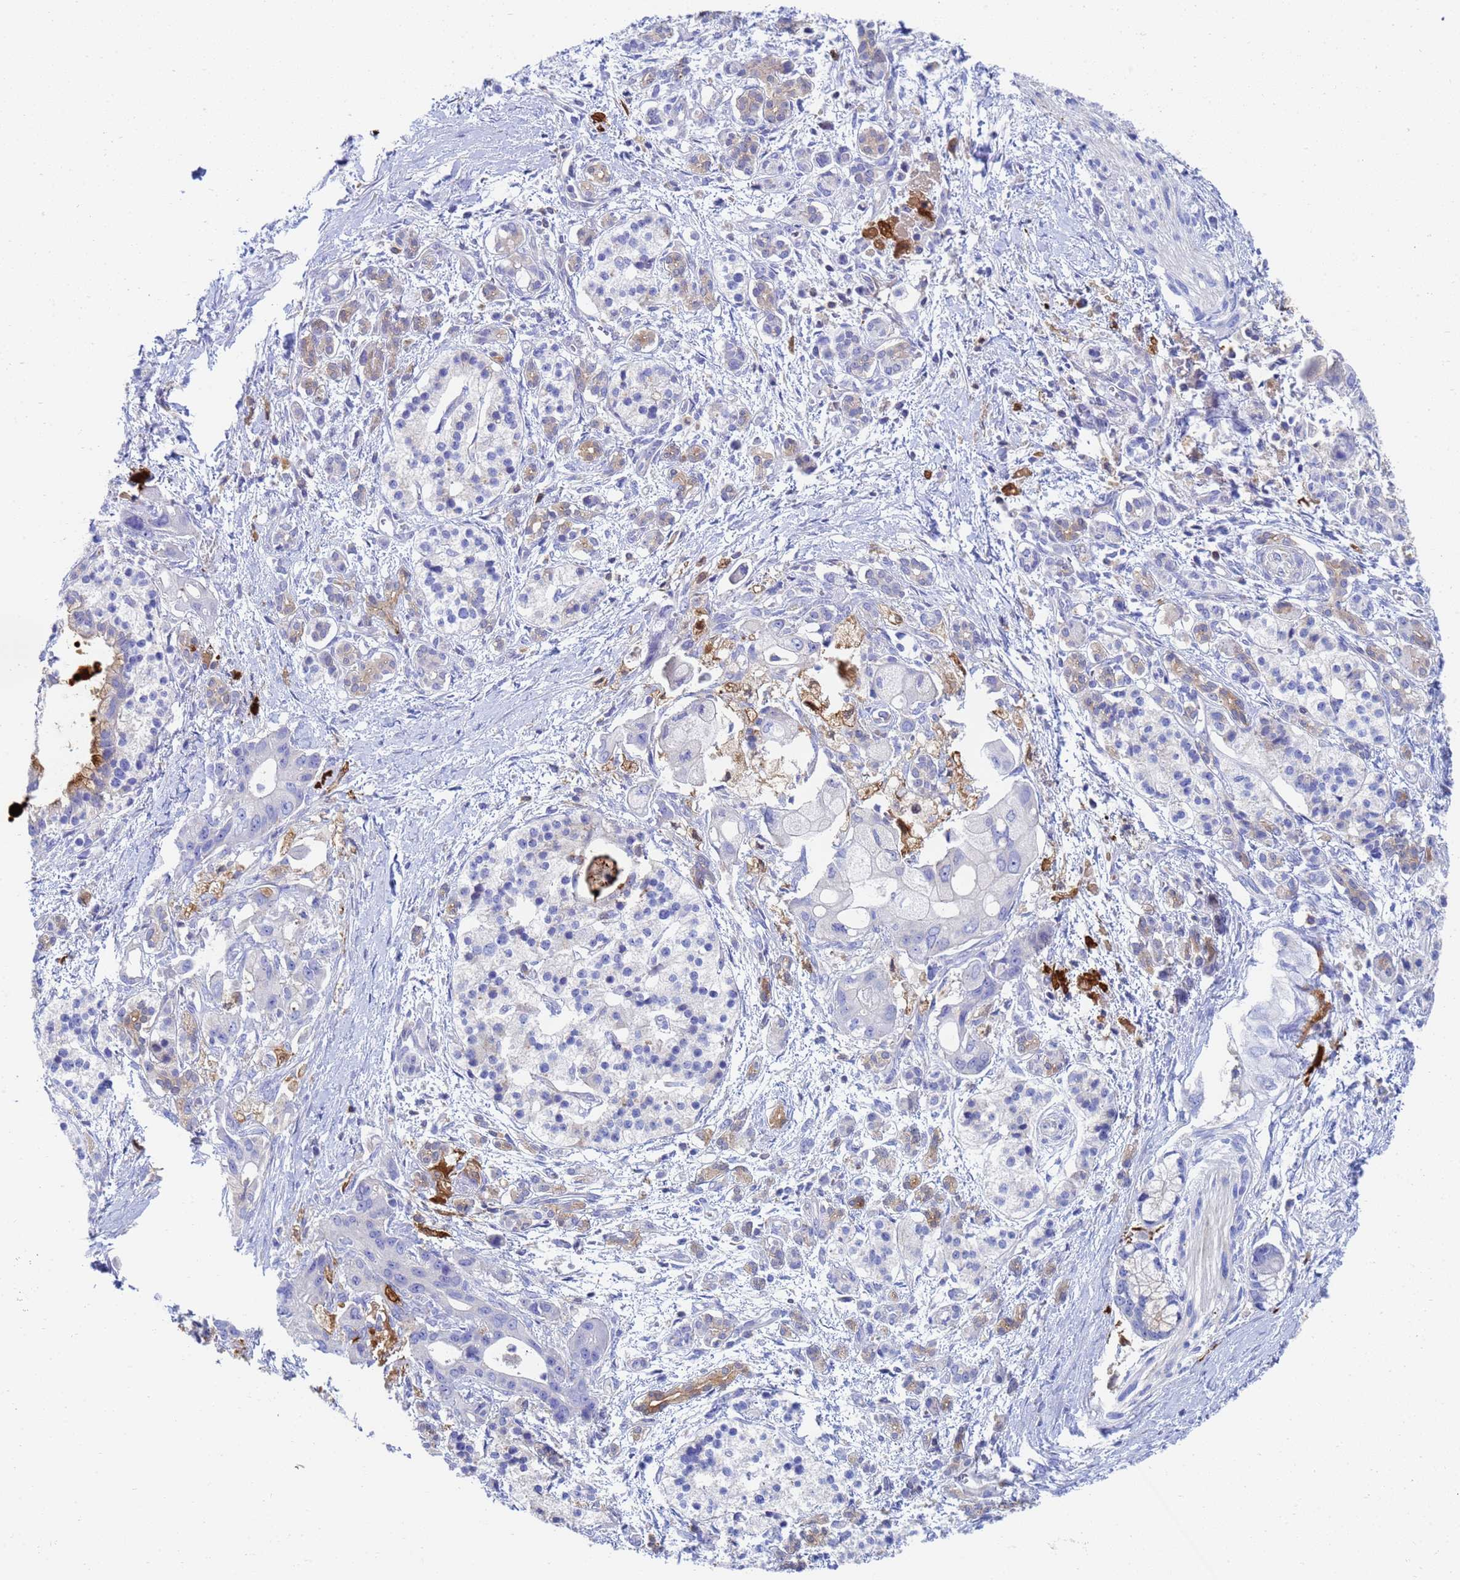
{"staining": {"intensity": "weak", "quantity": "<25%", "location": "cytoplasmic/membranous"}, "tissue": "pancreatic cancer", "cell_type": "Tumor cells", "image_type": "cancer", "snomed": [{"axis": "morphology", "description": "Adenocarcinoma, NOS"}, {"axis": "topography", "description": "Pancreas"}], "caption": "The image exhibits no staining of tumor cells in pancreatic cancer (adenocarcinoma). (DAB (3,3'-diaminobenzidine) immunohistochemistry (IHC) with hematoxylin counter stain).", "gene": "GCHFR", "patient": {"sex": "male", "age": 68}}